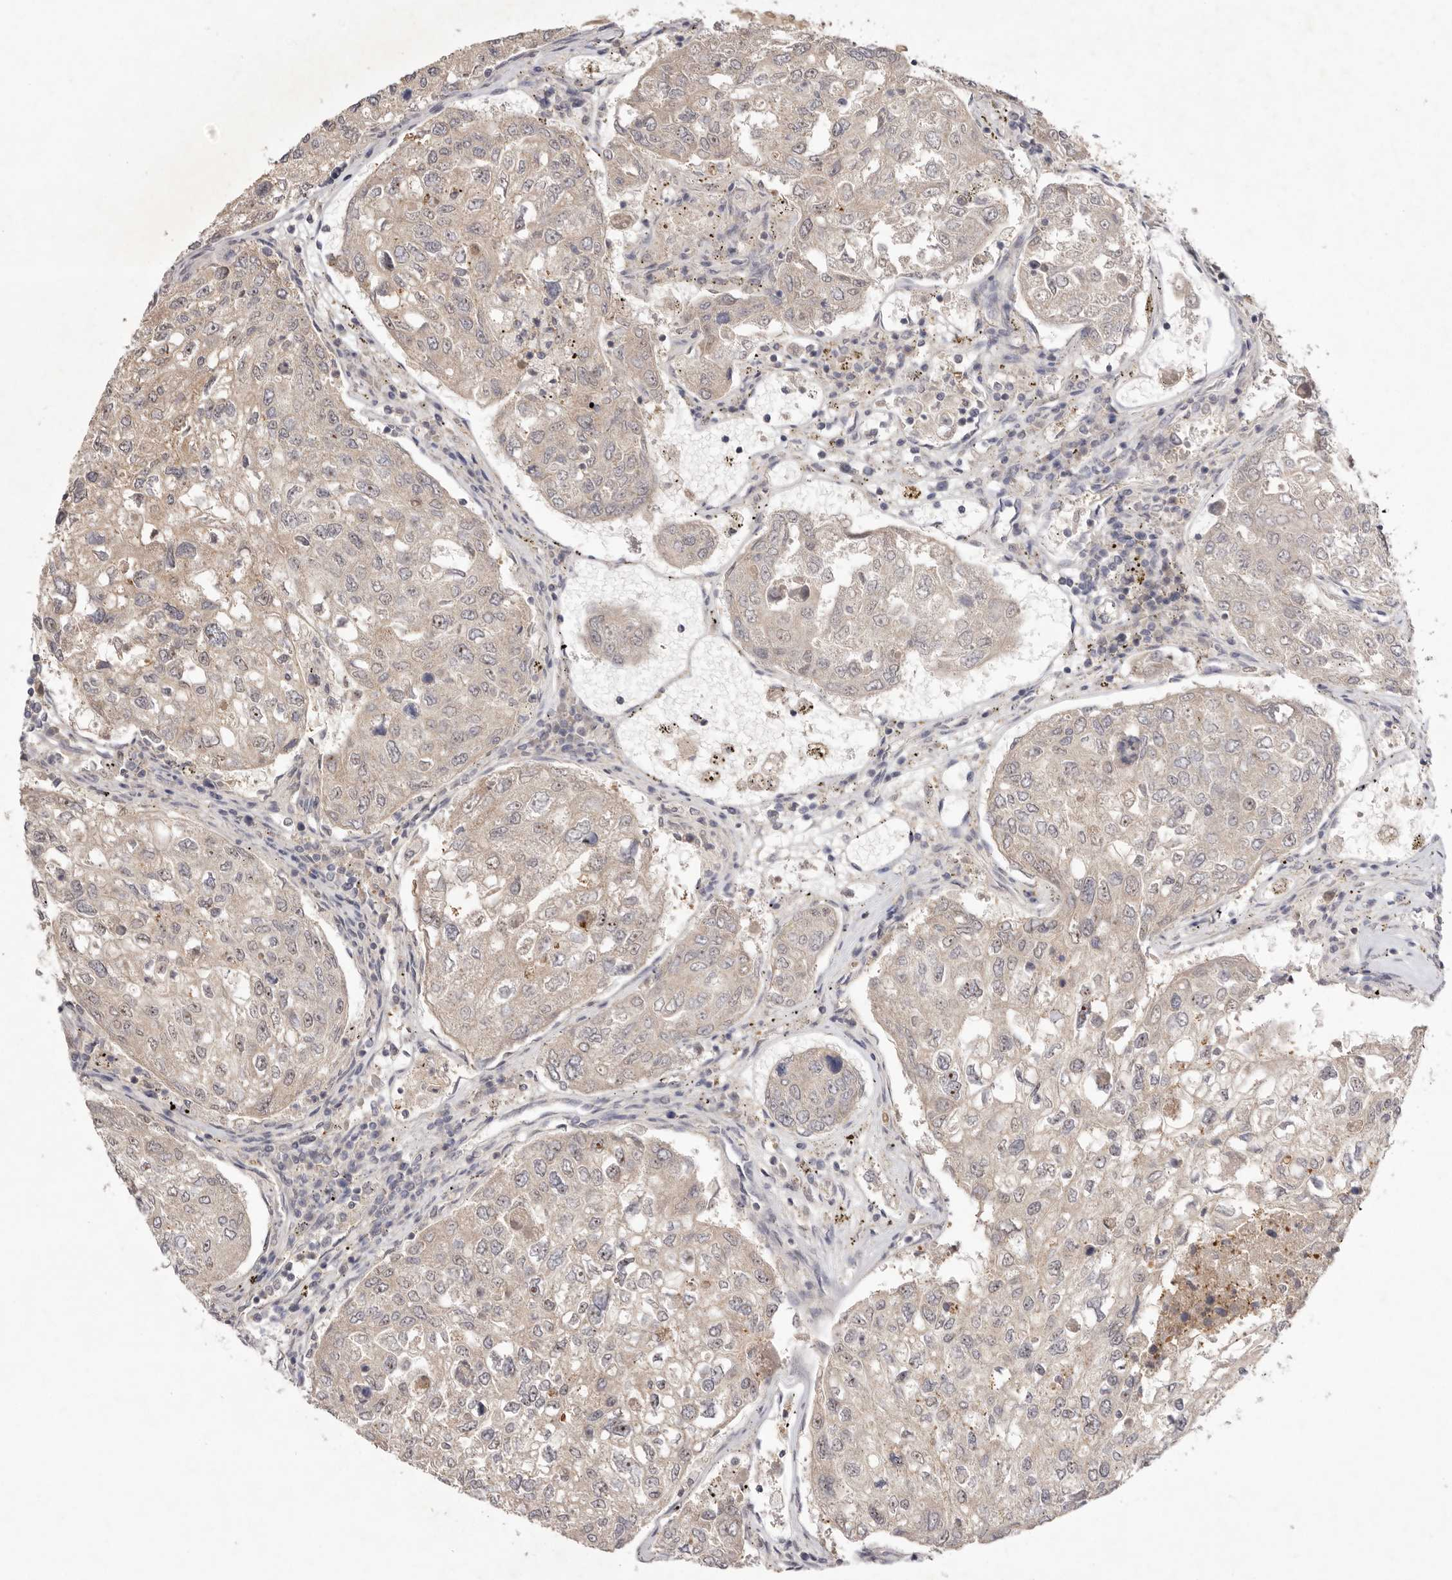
{"staining": {"intensity": "weak", "quantity": "<25%", "location": "nuclear"}, "tissue": "urothelial cancer", "cell_type": "Tumor cells", "image_type": "cancer", "snomed": [{"axis": "morphology", "description": "Urothelial carcinoma, High grade"}, {"axis": "topography", "description": "Lymph node"}, {"axis": "topography", "description": "Urinary bladder"}], "caption": "Immunohistochemical staining of urothelial cancer reveals no significant staining in tumor cells. Brightfield microscopy of IHC stained with DAB (brown) and hematoxylin (blue), captured at high magnification.", "gene": "TADA1", "patient": {"sex": "male", "age": 51}}